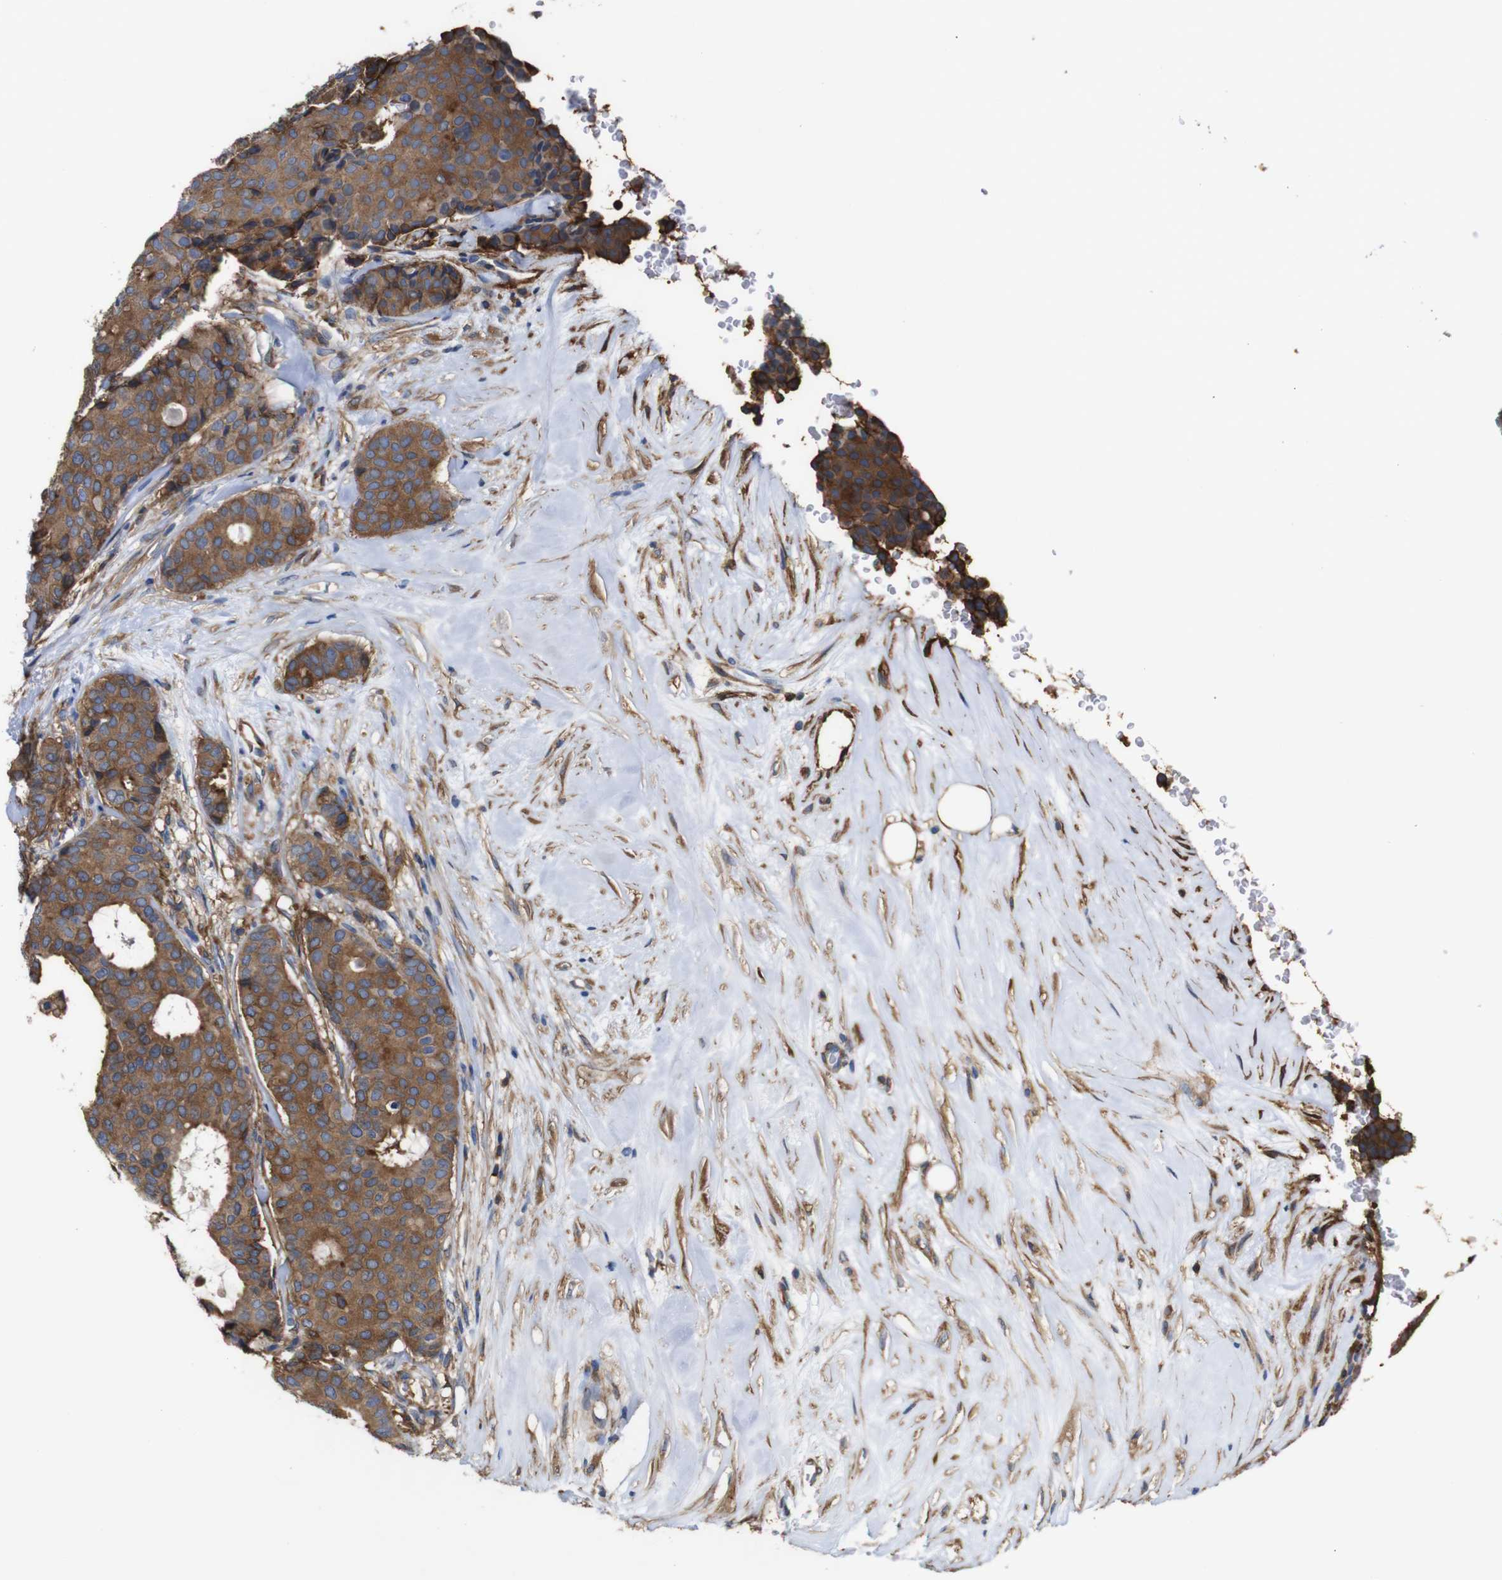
{"staining": {"intensity": "strong", "quantity": ">75%", "location": "cytoplasmic/membranous"}, "tissue": "breast cancer", "cell_type": "Tumor cells", "image_type": "cancer", "snomed": [{"axis": "morphology", "description": "Duct carcinoma"}, {"axis": "topography", "description": "Breast"}], "caption": "An IHC image of neoplastic tissue is shown. Protein staining in brown highlights strong cytoplasmic/membranous positivity in breast invasive ductal carcinoma within tumor cells.", "gene": "PI4KA", "patient": {"sex": "female", "age": 75}}